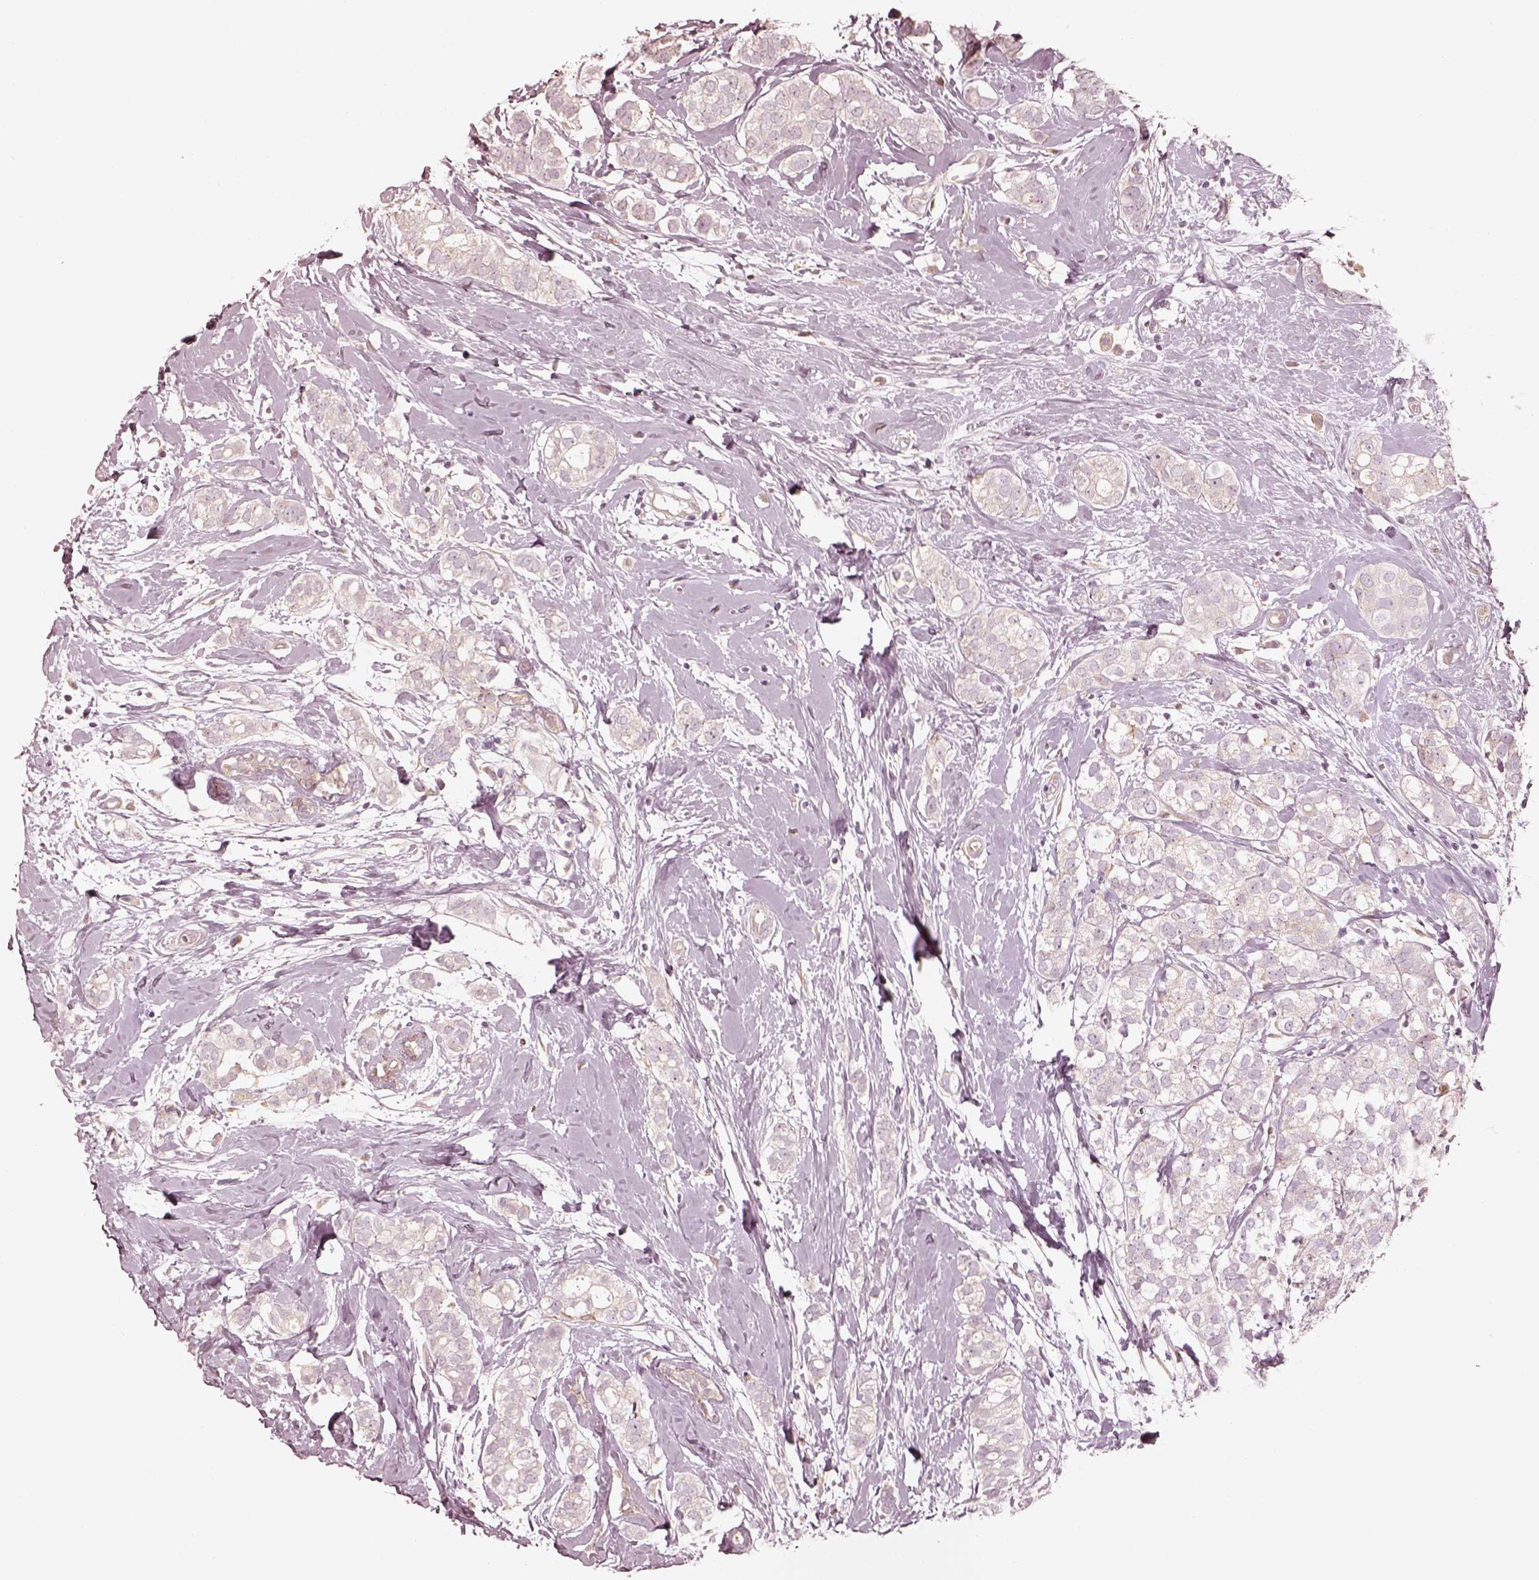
{"staining": {"intensity": "negative", "quantity": "none", "location": "none"}, "tissue": "breast cancer", "cell_type": "Tumor cells", "image_type": "cancer", "snomed": [{"axis": "morphology", "description": "Duct carcinoma"}, {"axis": "topography", "description": "Breast"}], "caption": "Human breast cancer stained for a protein using IHC displays no staining in tumor cells.", "gene": "WLS", "patient": {"sex": "female", "age": 40}}